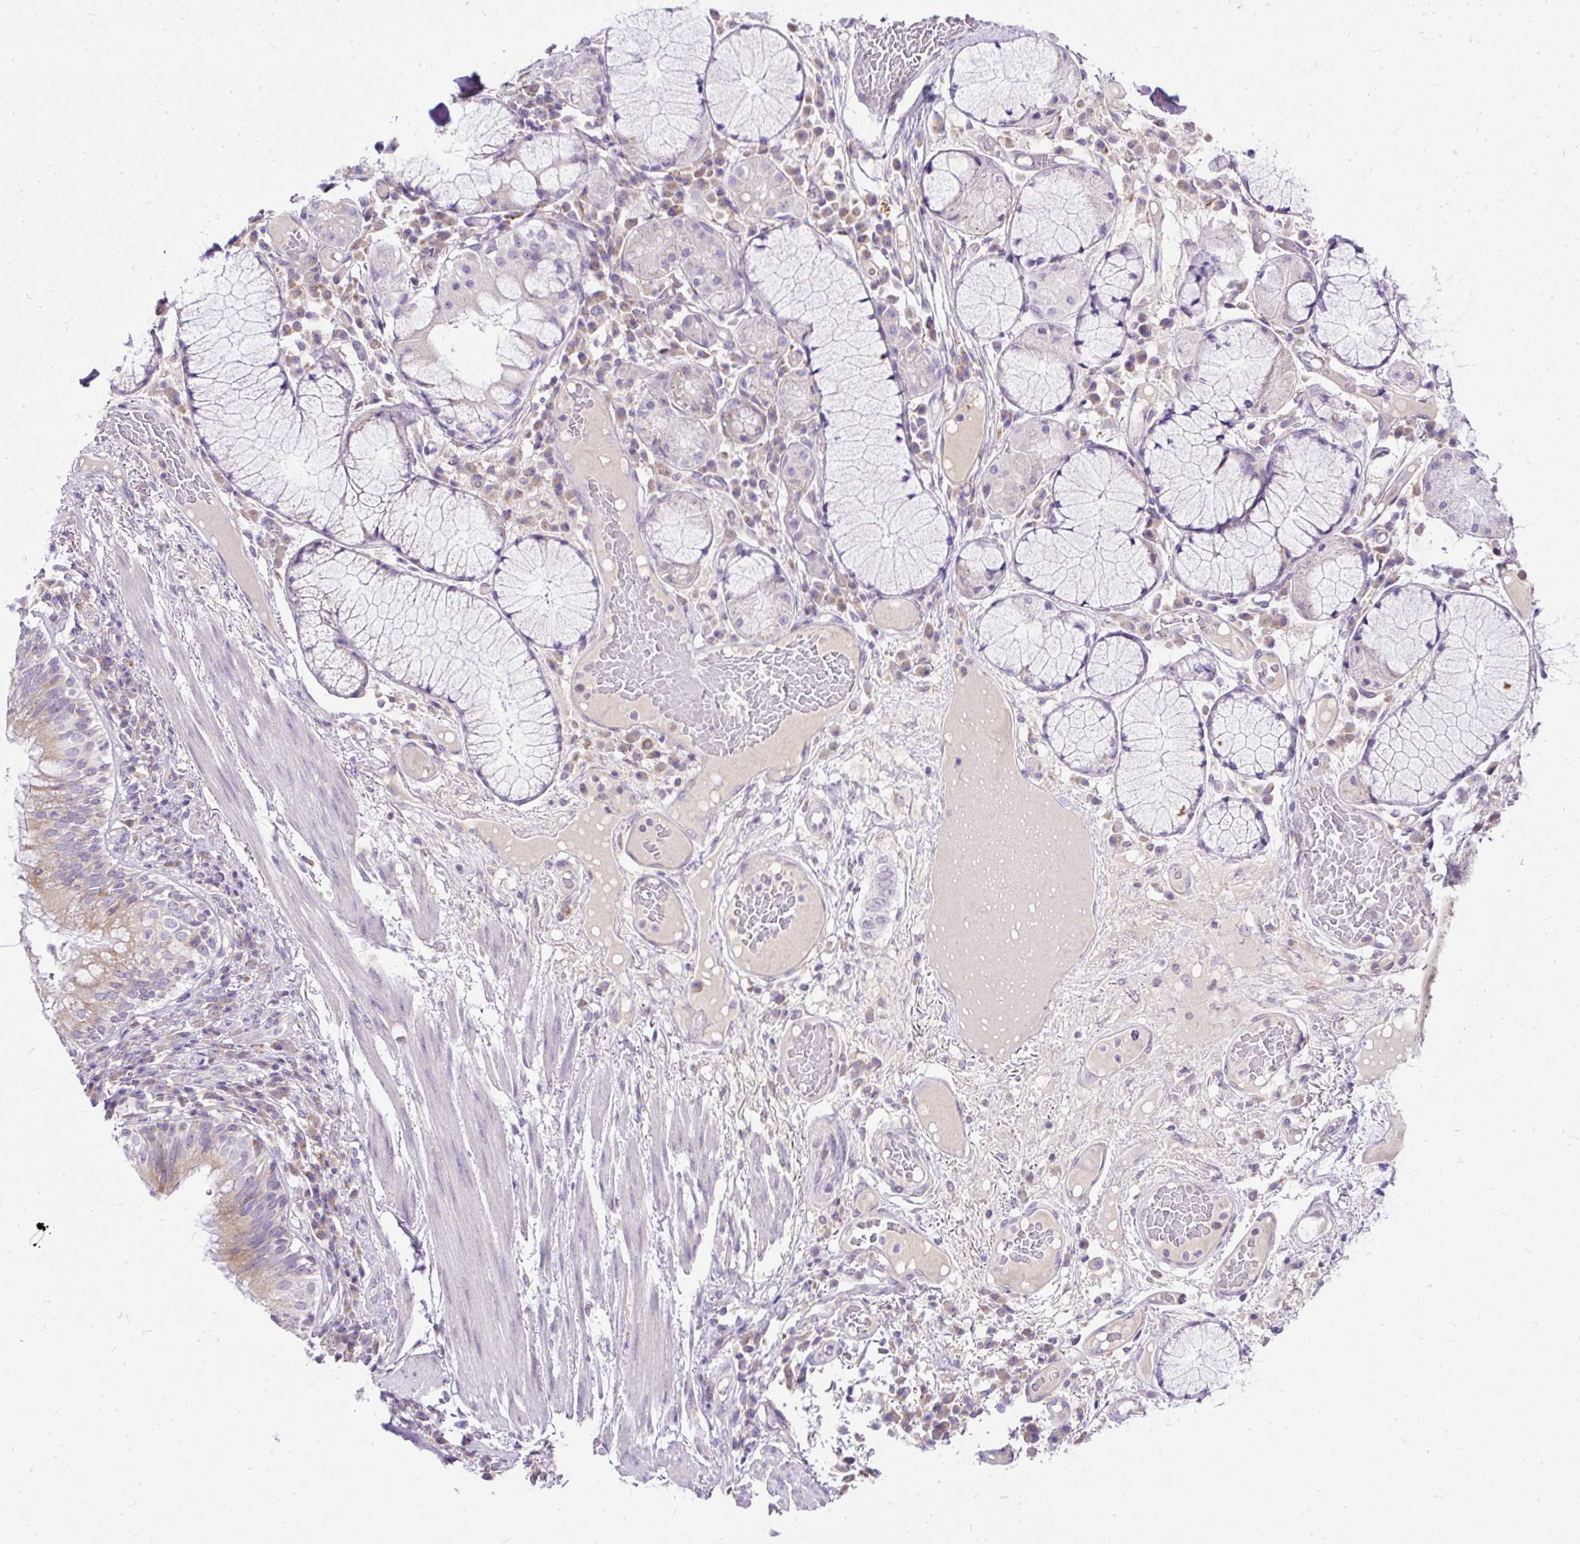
{"staining": {"intensity": "negative", "quantity": "none", "location": "none"}, "tissue": "adipose tissue", "cell_type": "Adipocytes", "image_type": "normal", "snomed": [{"axis": "morphology", "description": "Normal tissue, NOS"}, {"axis": "topography", "description": "Cartilage tissue"}, {"axis": "topography", "description": "Bronchus"}], "caption": "Immunohistochemistry photomicrograph of normal human adipose tissue stained for a protein (brown), which exhibits no positivity in adipocytes.", "gene": "AMFR", "patient": {"sex": "male", "age": 56}}